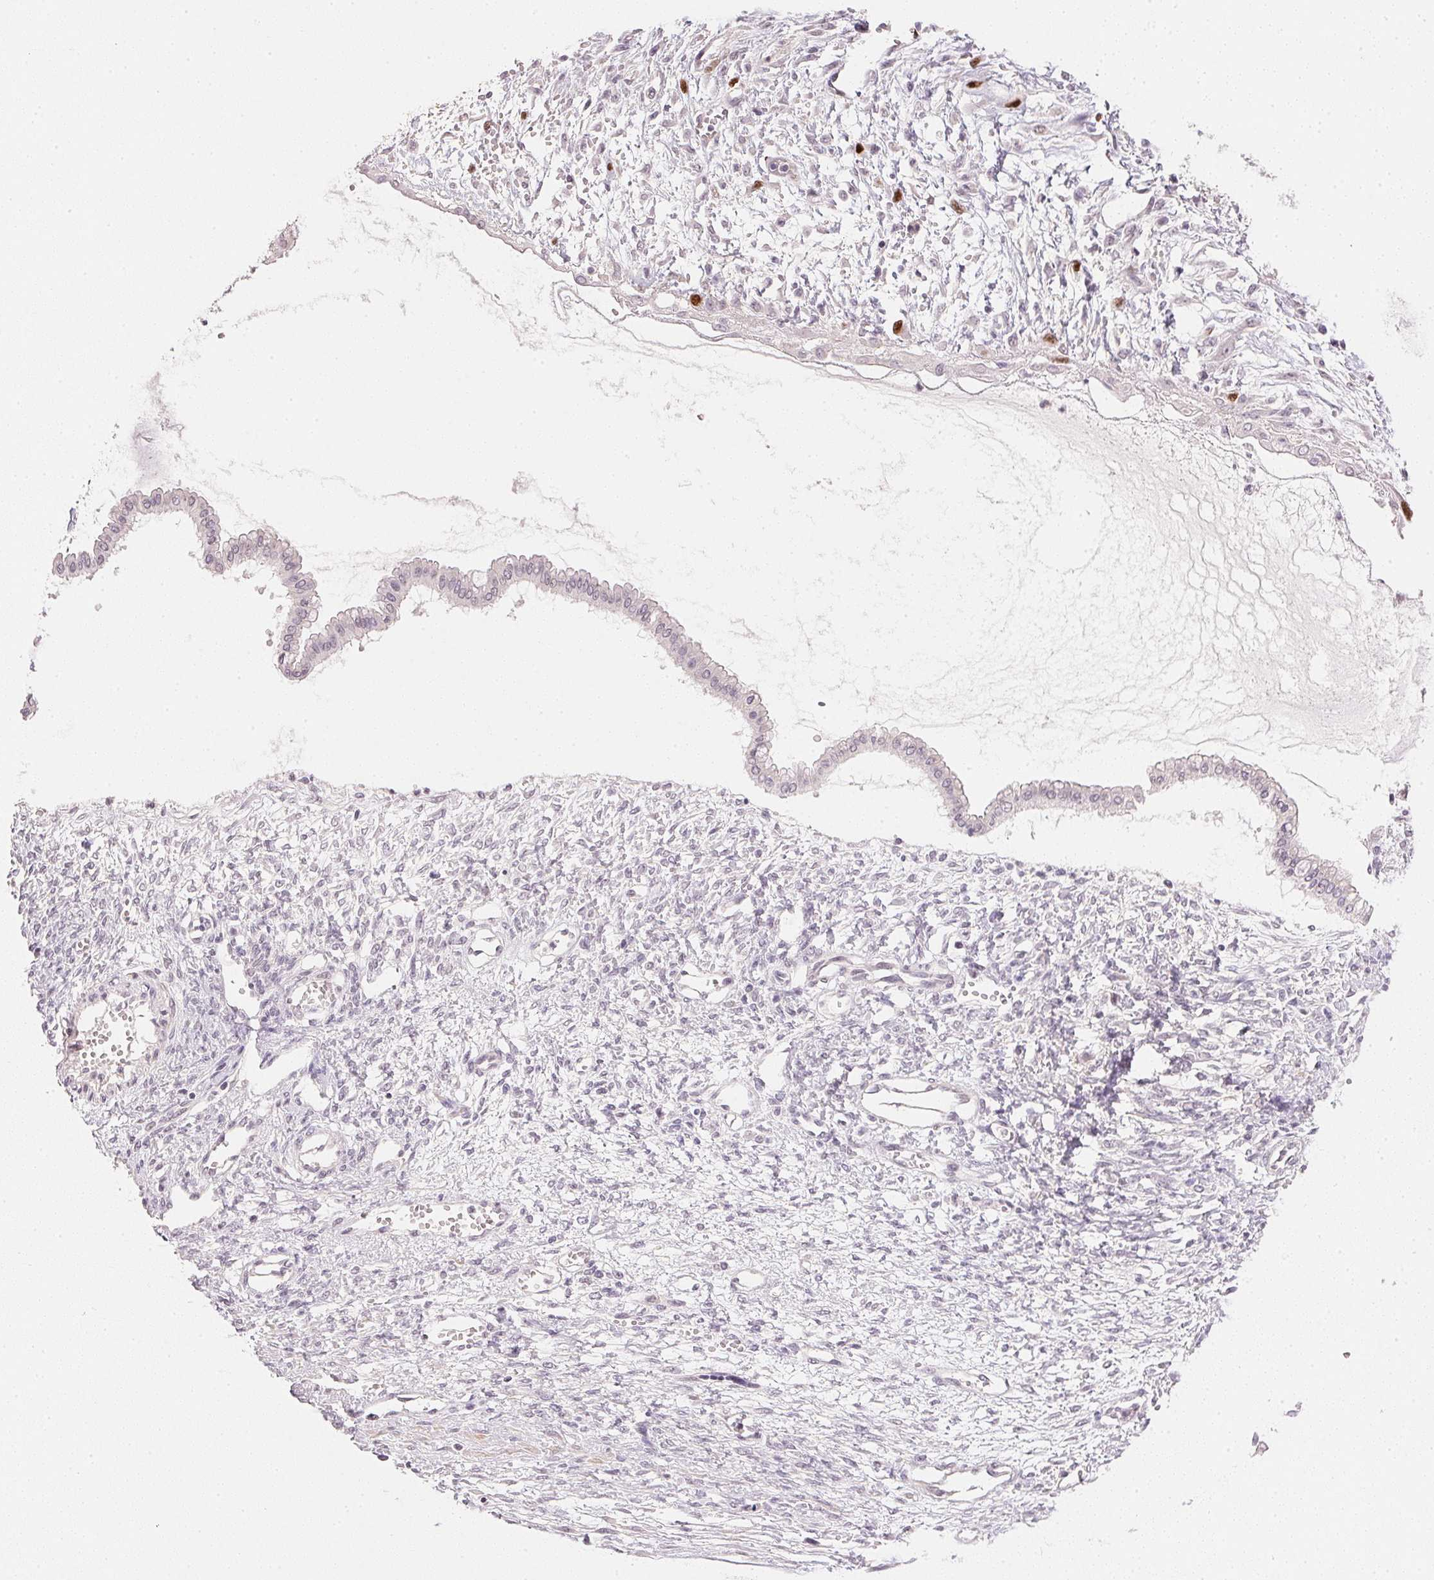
{"staining": {"intensity": "negative", "quantity": "none", "location": "none"}, "tissue": "ovarian cancer", "cell_type": "Tumor cells", "image_type": "cancer", "snomed": [{"axis": "morphology", "description": "Cystadenocarcinoma, mucinous, NOS"}, {"axis": "topography", "description": "Ovary"}], "caption": "The photomicrograph displays no staining of tumor cells in mucinous cystadenocarcinoma (ovarian).", "gene": "SMTN", "patient": {"sex": "female", "age": 73}}